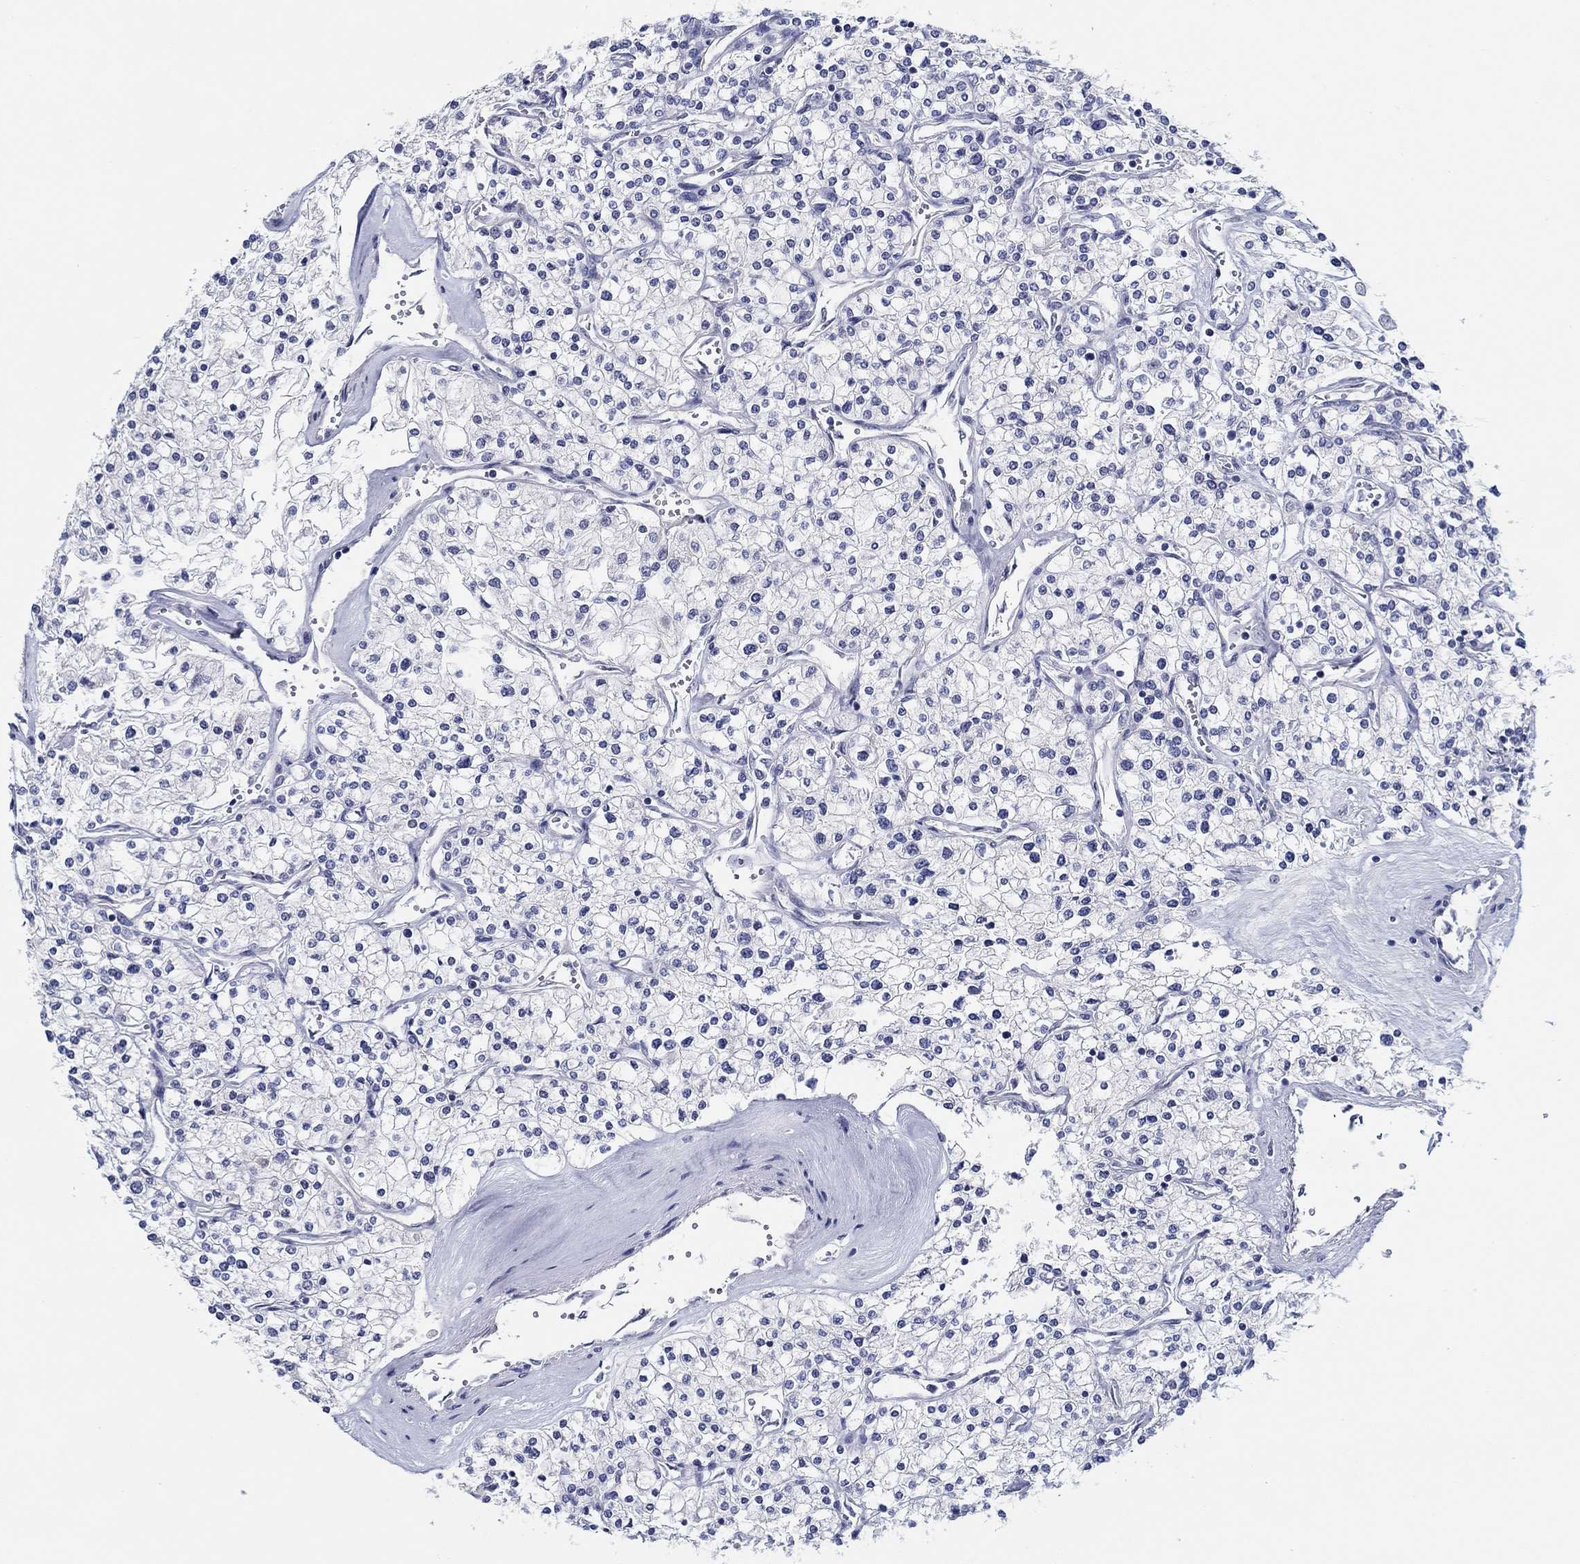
{"staining": {"intensity": "negative", "quantity": "none", "location": "none"}, "tissue": "renal cancer", "cell_type": "Tumor cells", "image_type": "cancer", "snomed": [{"axis": "morphology", "description": "Adenocarcinoma, NOS"}, {"axis": "topography", "description": "Kidney"}], "caption": "IHC histopathology image of renal adenocarcinoma stained for a protein (brown), which displays no staining in tumor cells.", "gene": "SLC34A1", "patient": {"sex": "male", "age": 80}}